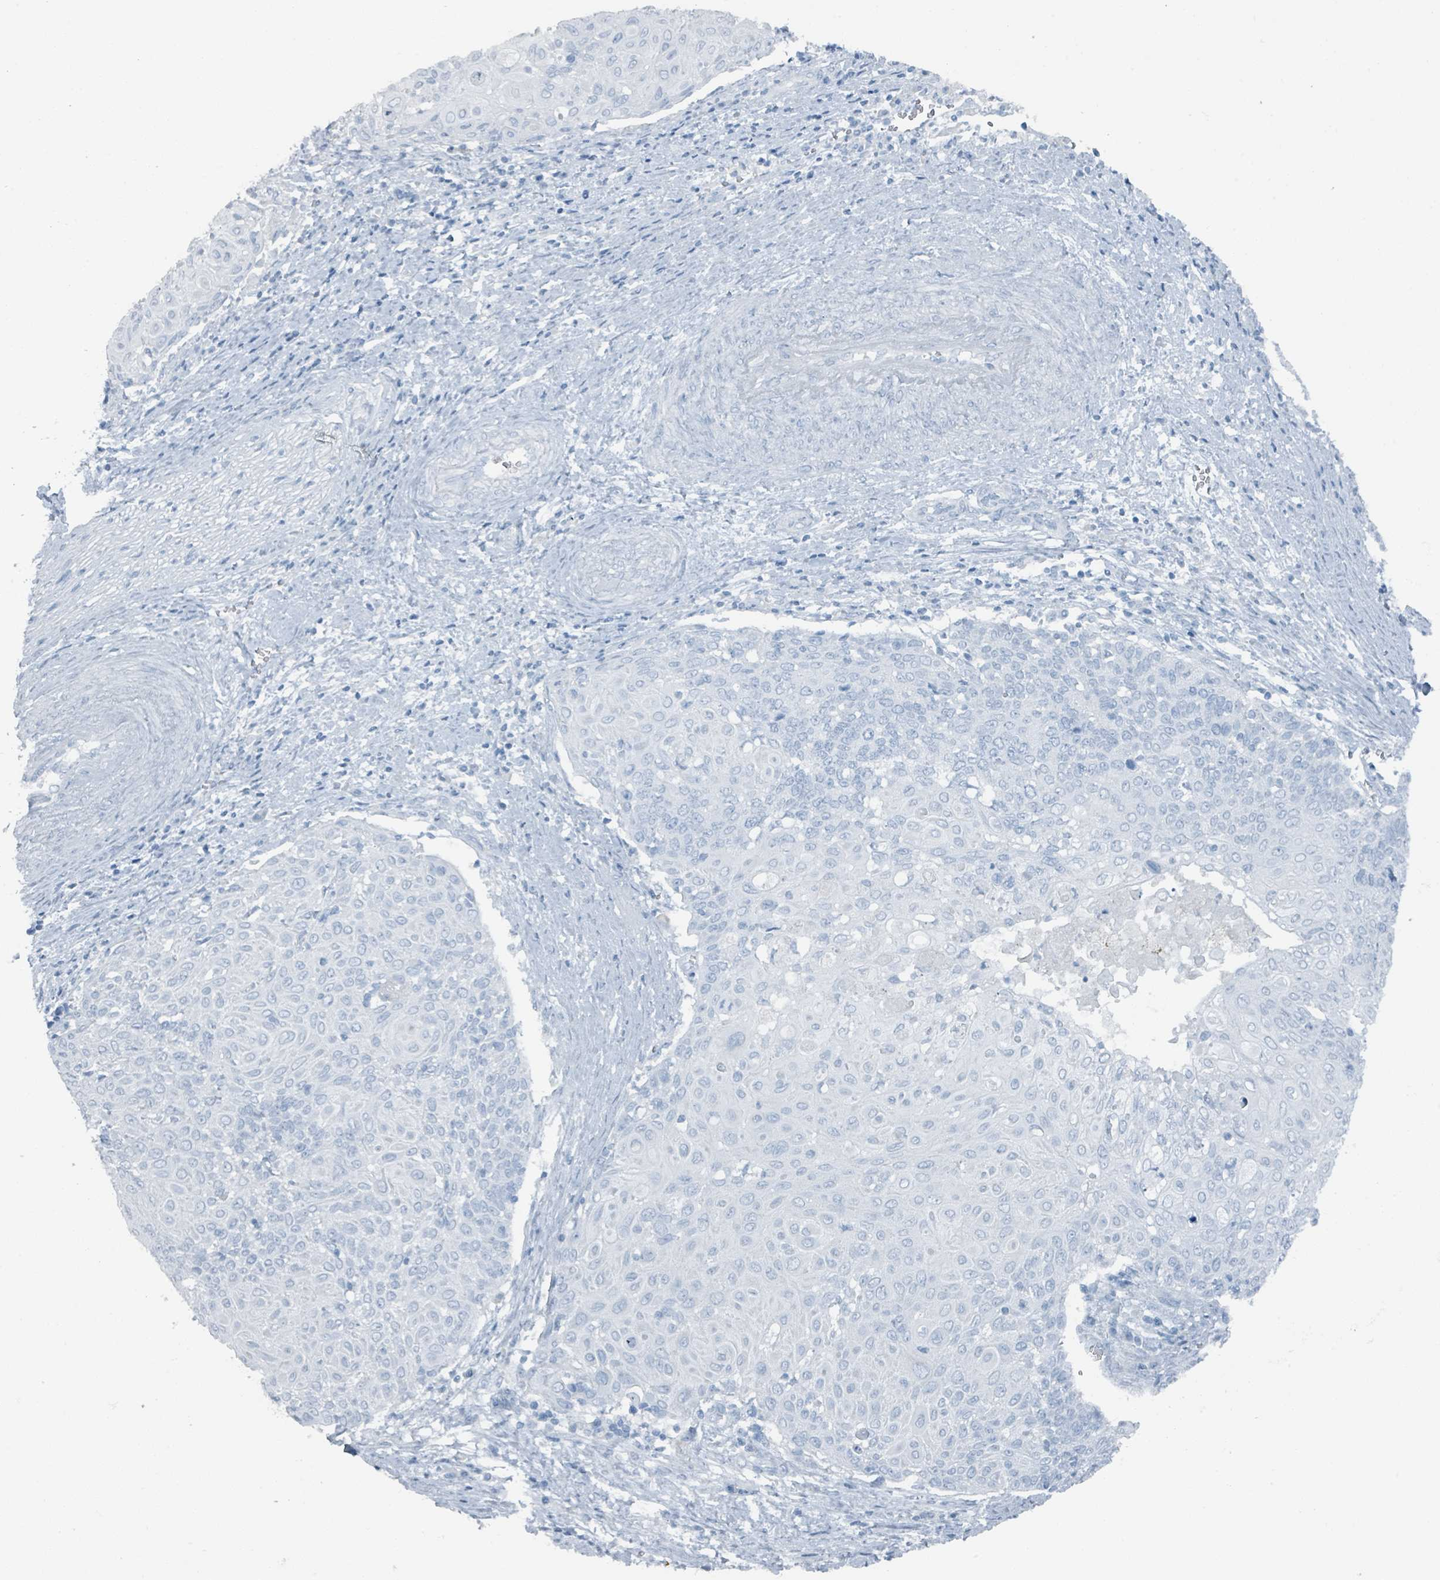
{"staining": {"intensity": "negative", "quantity": "none", "location": "none"}, "tissue": "cervical cancer", "cell_type": "Tumor cells", "image_type": "cancer", "snomed": [{"axis": "morphology", "description": "Squamous cell carcinoma, NOS"}, {"axis": "topography", "description": "Cervix"}], "caption": "Immunohistochemistry of human squamous cell carcinoma (cervical) shows no expression in tumor cells.", "gene": "GAMT", "patient": {"sex": "female", "age": 39}}